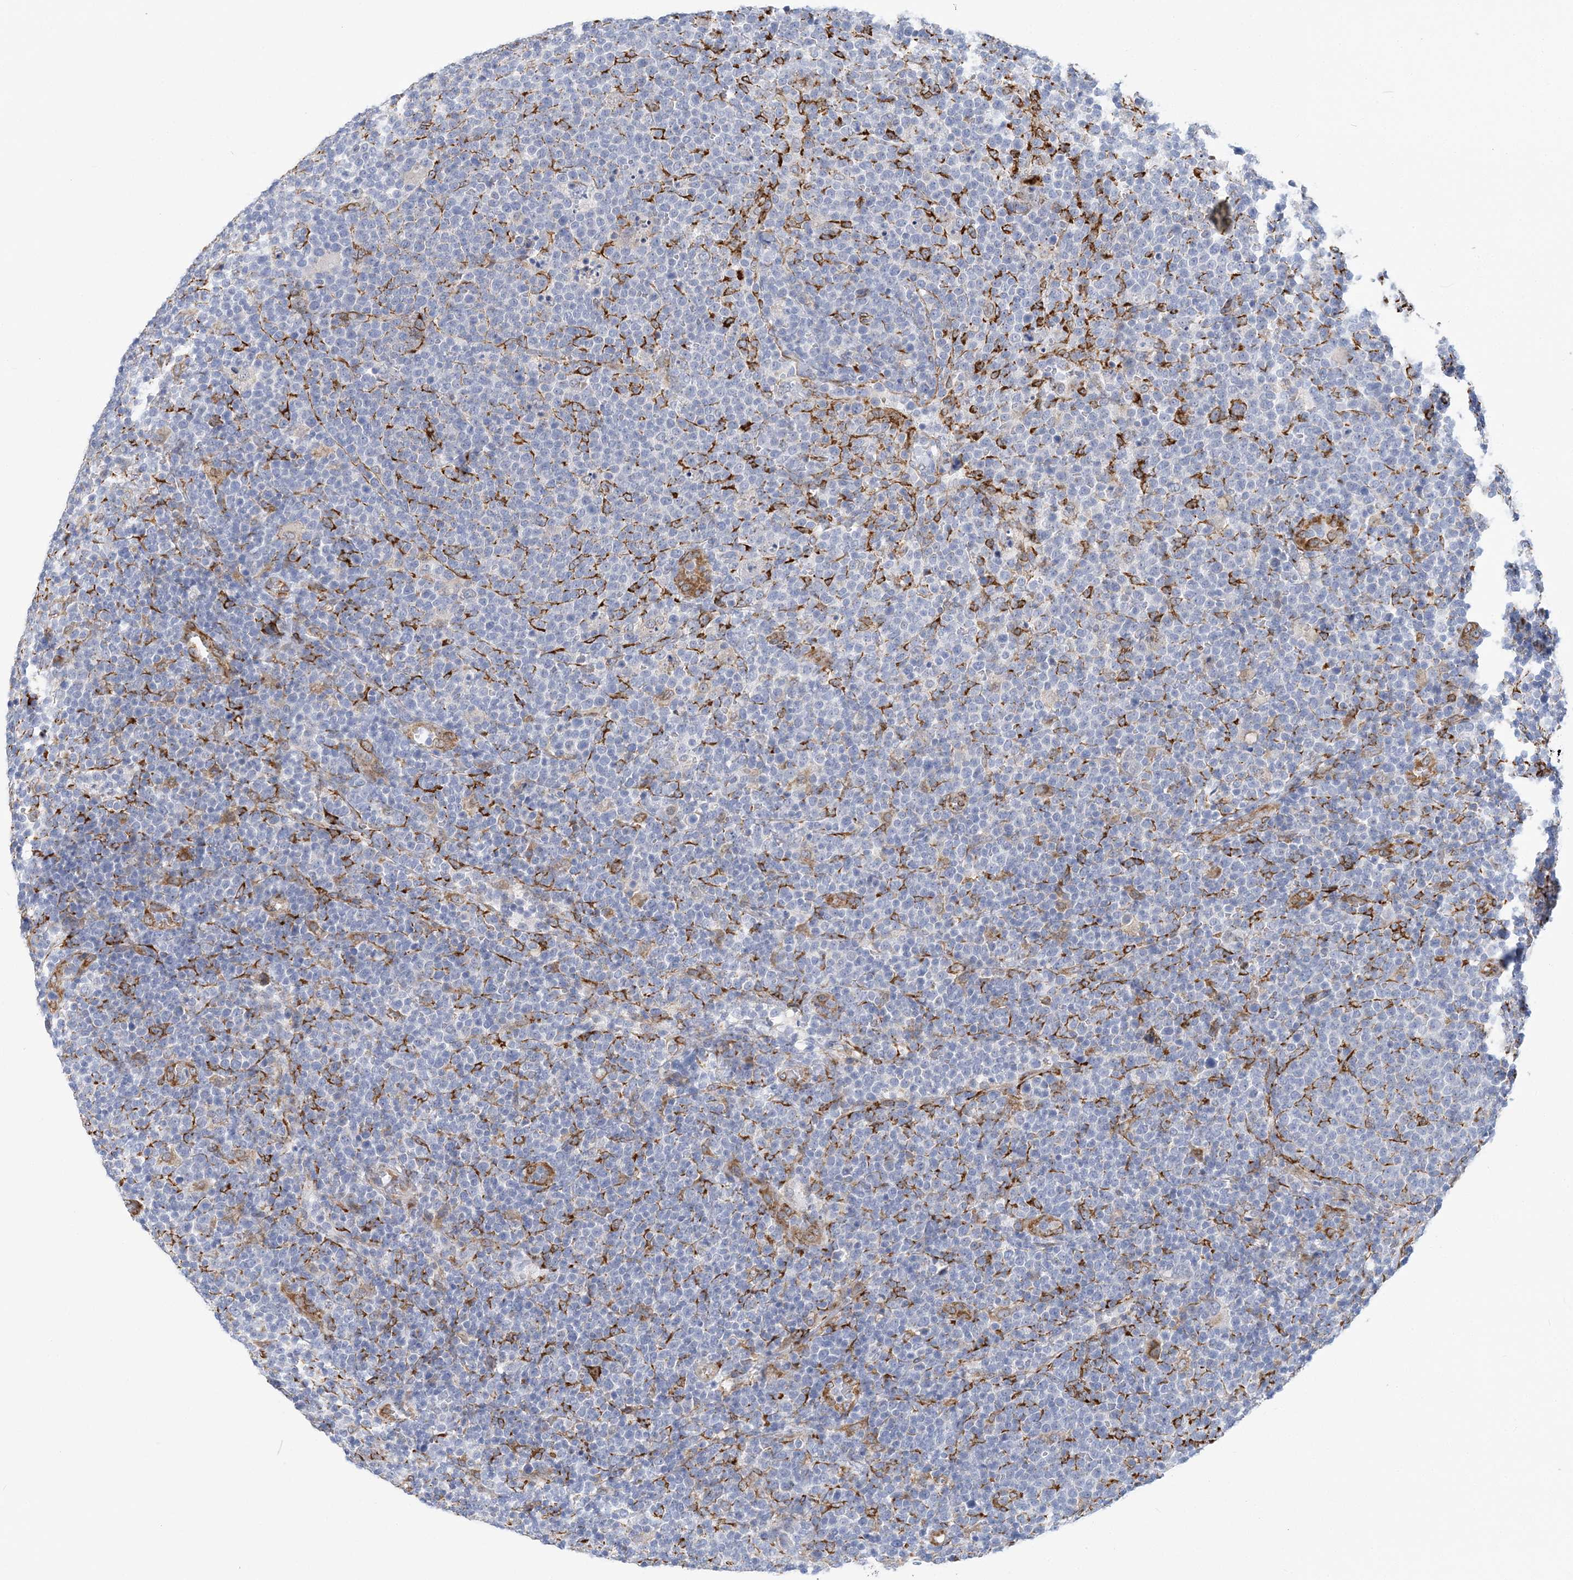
{"staining": {"intensity": "negative", "quantity": "none", "location": "none"}, "tissue": "lymphoma", "cell_type": "Tumor cells", "image_type": "cancer", "snomed": [{"axis": "morphology", "description": "Malignant lymphoma, non-Hodgkin's type, High grade"}, {"axis": "topography", "description": "Lymph node"}], "caption": "This image is of lymphoma stained with immunohistochemistry (IHC) to label a protein in brown with the nuclei are counter-stained blue. There is no expression in tumor cells.", "gene": "PLEKHG4B", "patient": {"sex": "male", "age": 61}}